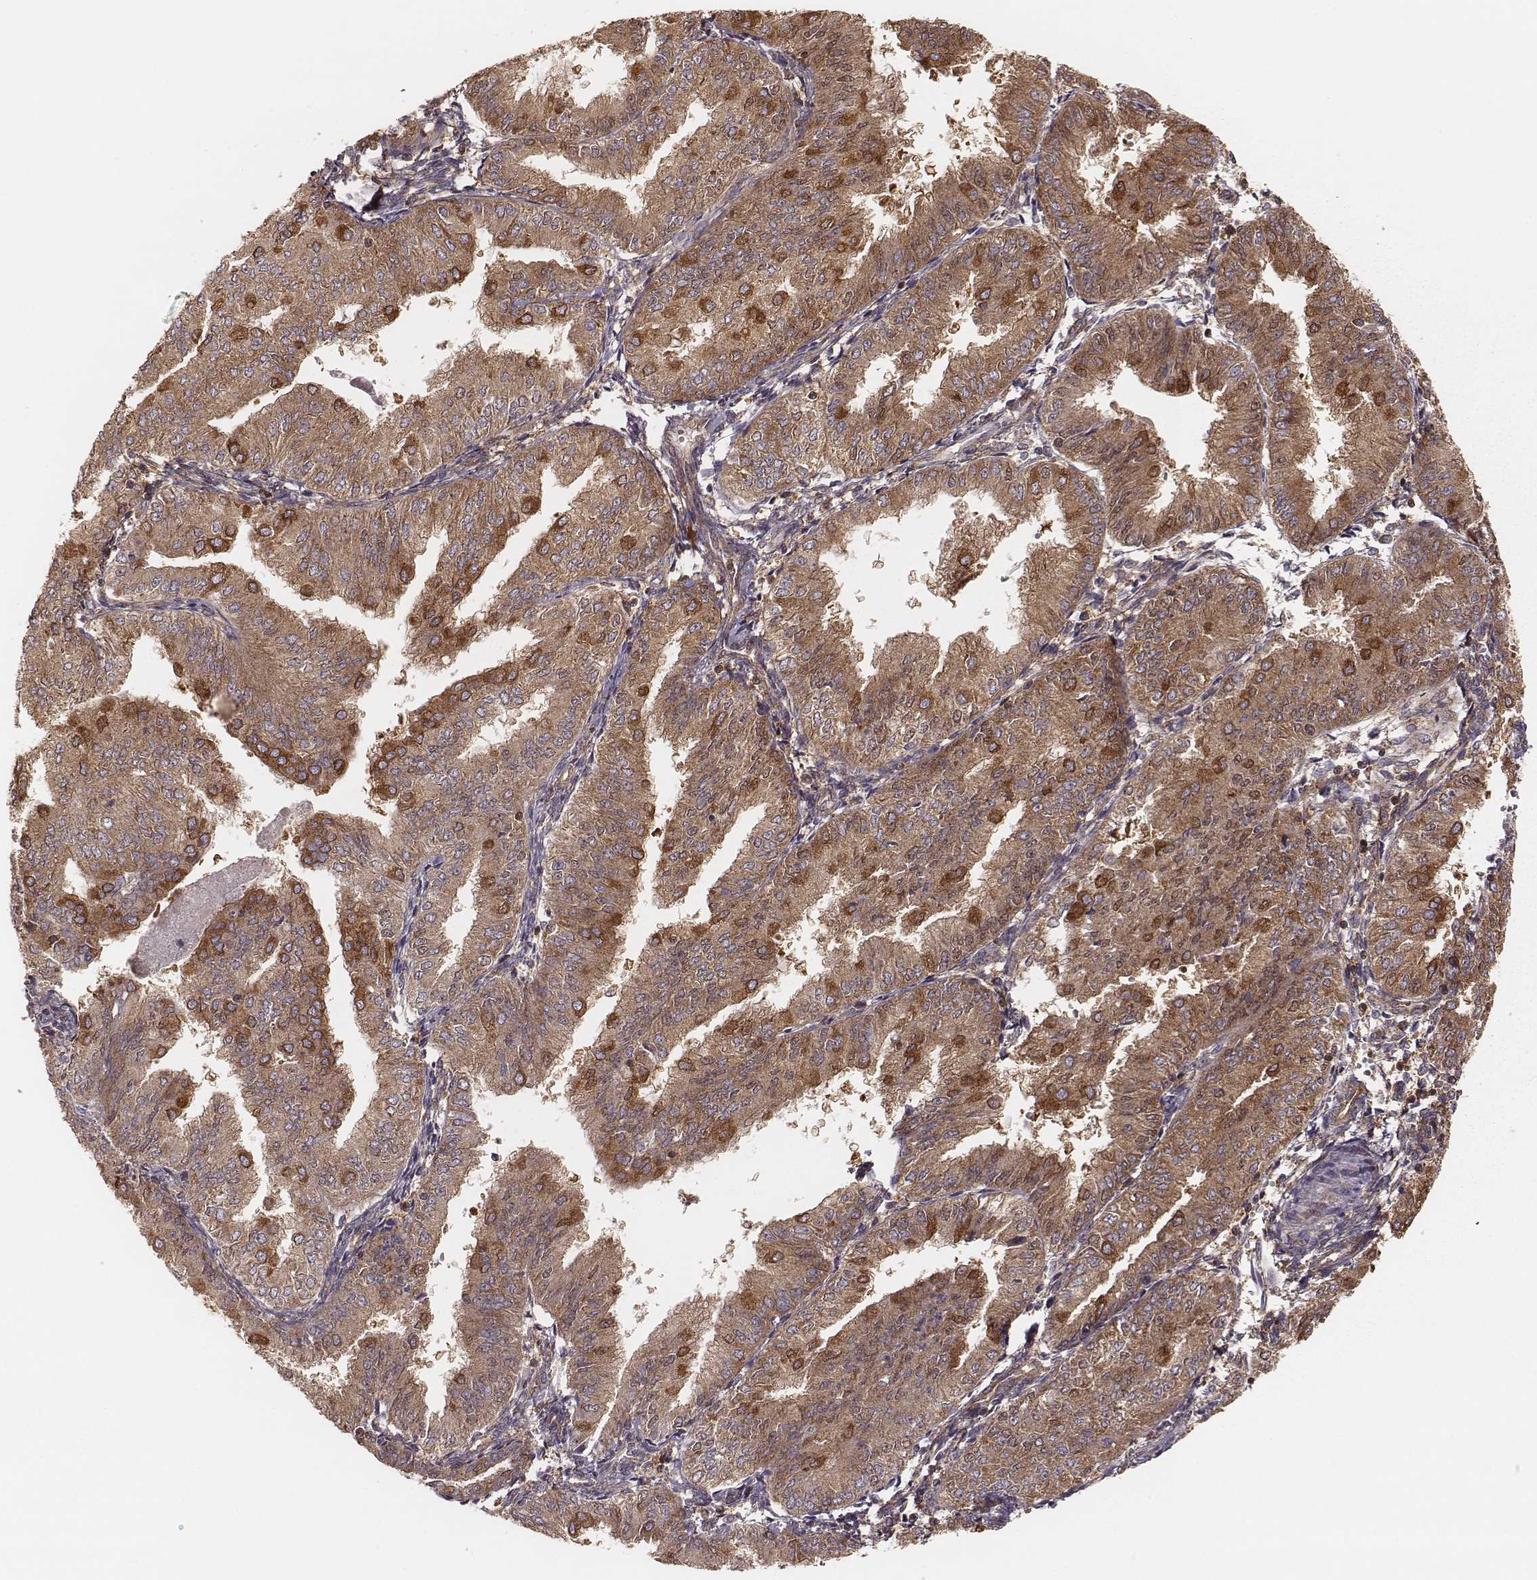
{"staining": {"intensity": "moderate", "quantity": ">75%", "location": "cytoplasmic/membranous"}, "tissue": "endometrial cancer", "cell_type": "Tumor cells", "image_type": "cancer", "snomed": [{"axis": "morphology", "description": "Adenocarcinoma, NOS"}, {"axis": "topography", "description": "Endometrium"}], "caption": "Moderate cytoplasmic/membranous protein positivity is appreciated in about >75% of tumor cells in endometrial cancer (adenocarcinoma).", "gene": "CARS1", "patient": {"sex": "female", "age": 53}}